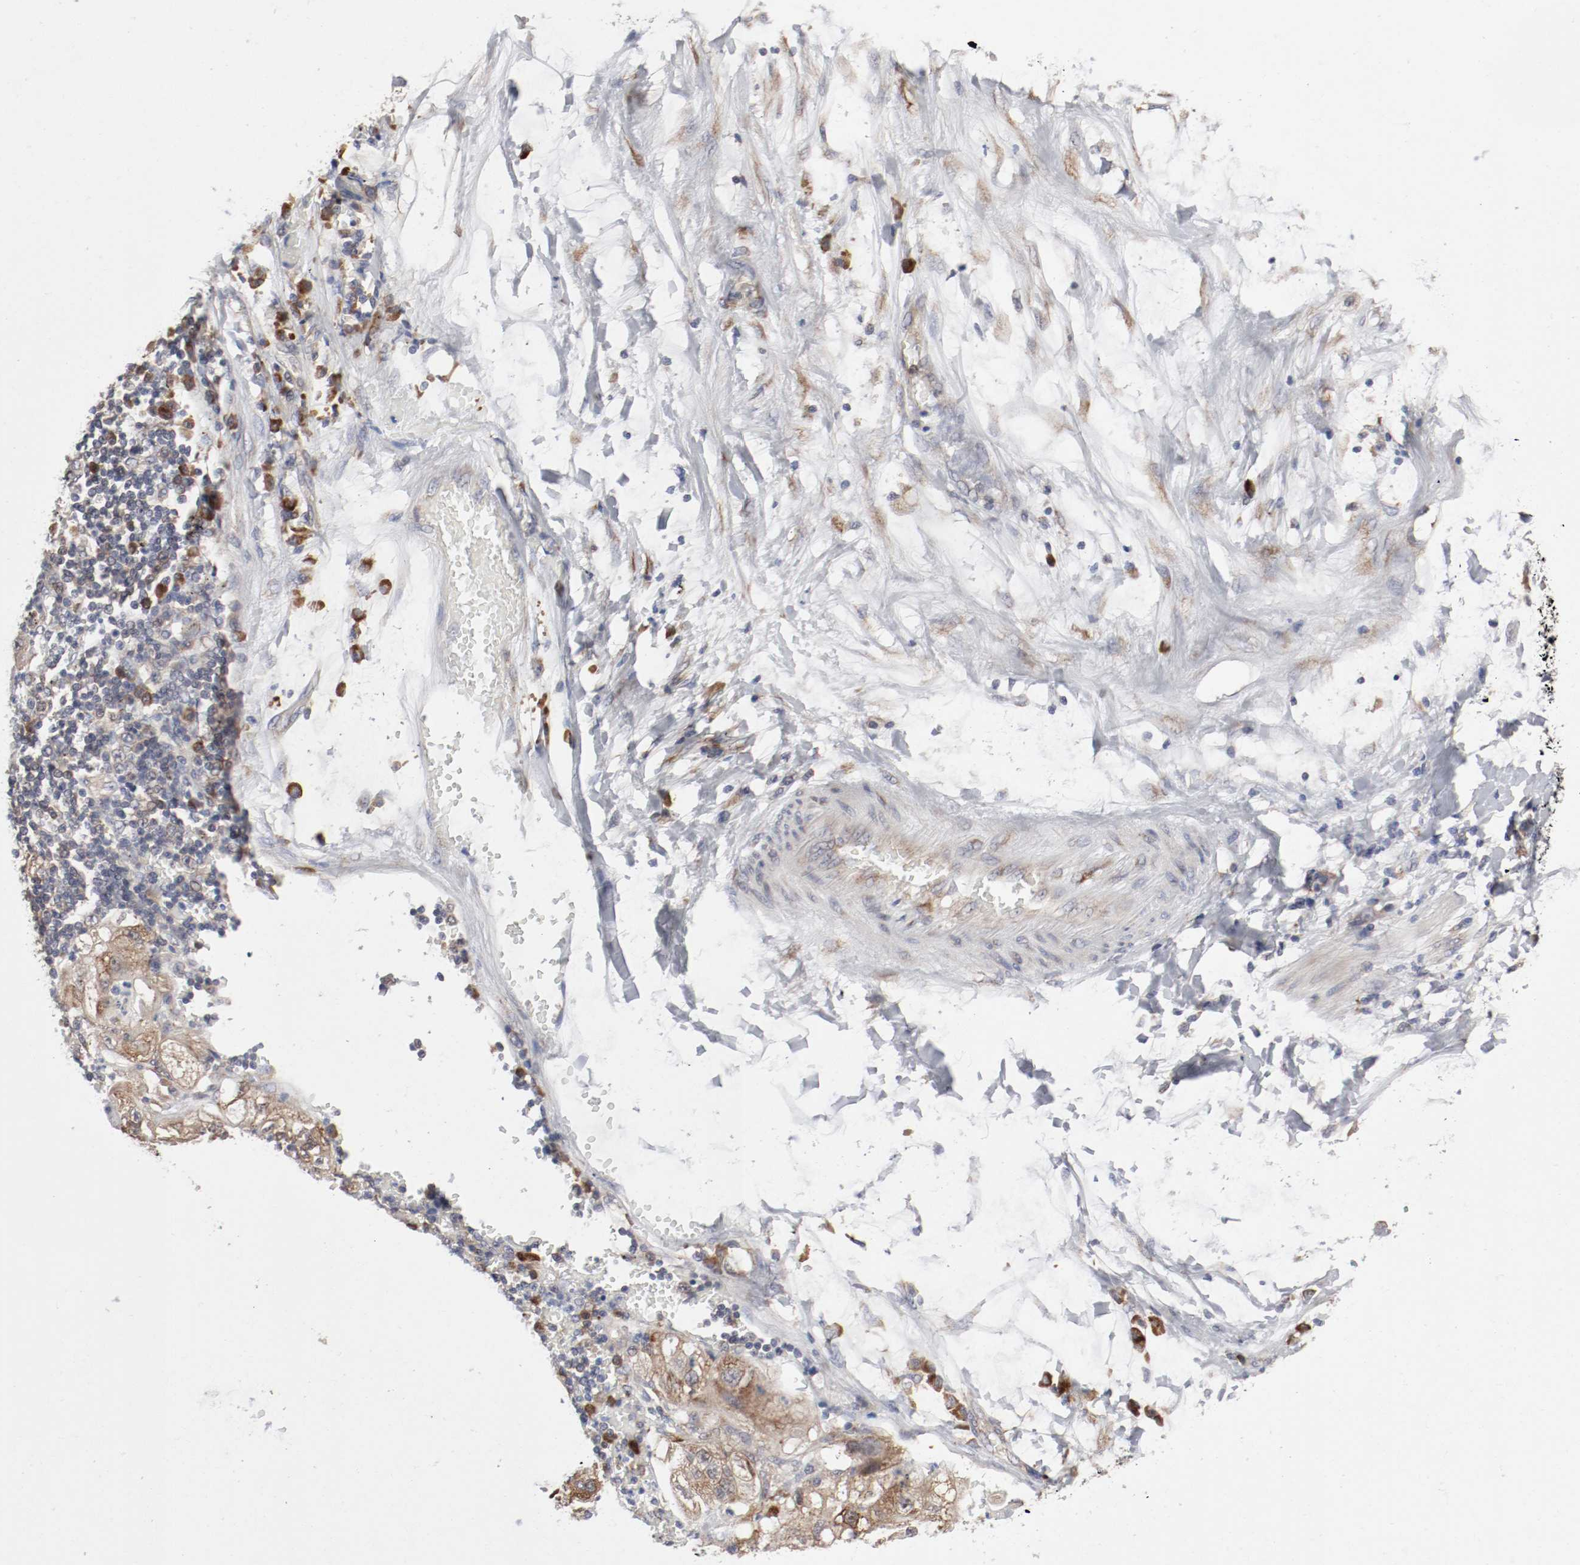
{"staining": {"intensity": "moderate", "quantity": ">75%", "location": "cytoplasmic/membranous"}, "tissue": "lung cancer", "cell_type": "Tumor cells", "image_type": "cancer", "snomed": [{"axis": "morphology", "description": "Inflammation, NOS"}, {"axis": "morphology", "description": "Squamous cell carcinoma, NOS"}, {"axis": "topography", "description": "Lymph node"}, {"axis": "topography", "description": "Soft tissue"}, {"axis": "topography", "description": "Lung"}], "caption": "There is medium levels of moderate cytoplasmic/membranous staining in tumor cells of lung squamous cell carcinoma, as demonstrated by immunohistochemical staining (brown color).", "gene": "FKBP3", "patient": {"sex": "male", "age": 66}}